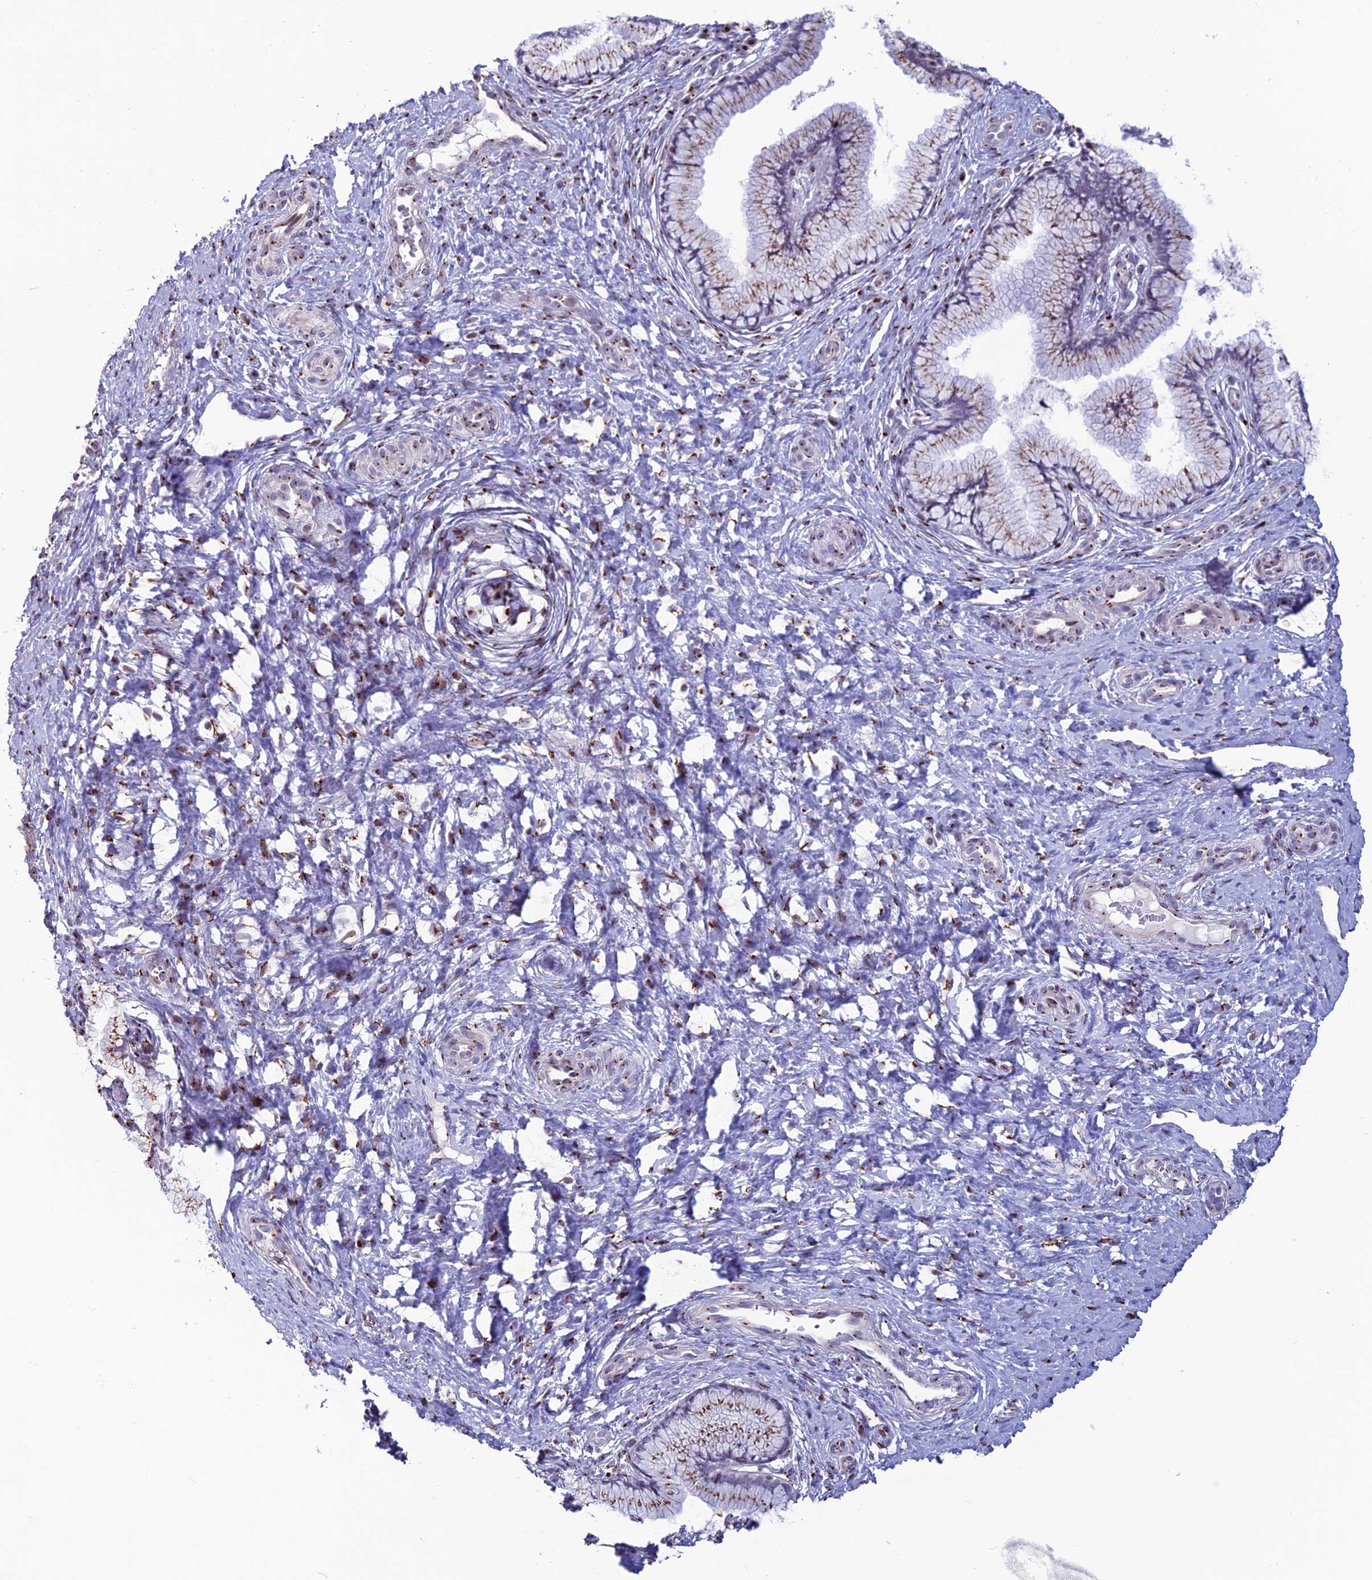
{"staining": {"intensity": "strong", "quantity": ">75%", "location": "cytoplasmic/membranous"}, "tissue": "cervix", "cell_type": "Glandular cells", "image_type": "normal", "snomed": [{"axis": "morphology", "description": "Normal tissue, NOS"}, {"axis": "topography", "description": "Cervix"}], "caption": "This photomicrograph exhibits immunohistochemistry staining of benign human cervix, with high strong cytoplasmic/membranous positivity in approximately >75% of glandular cells.", "gene": "PLEKHA4", "patient": {"sex": "female", "age": 36}}